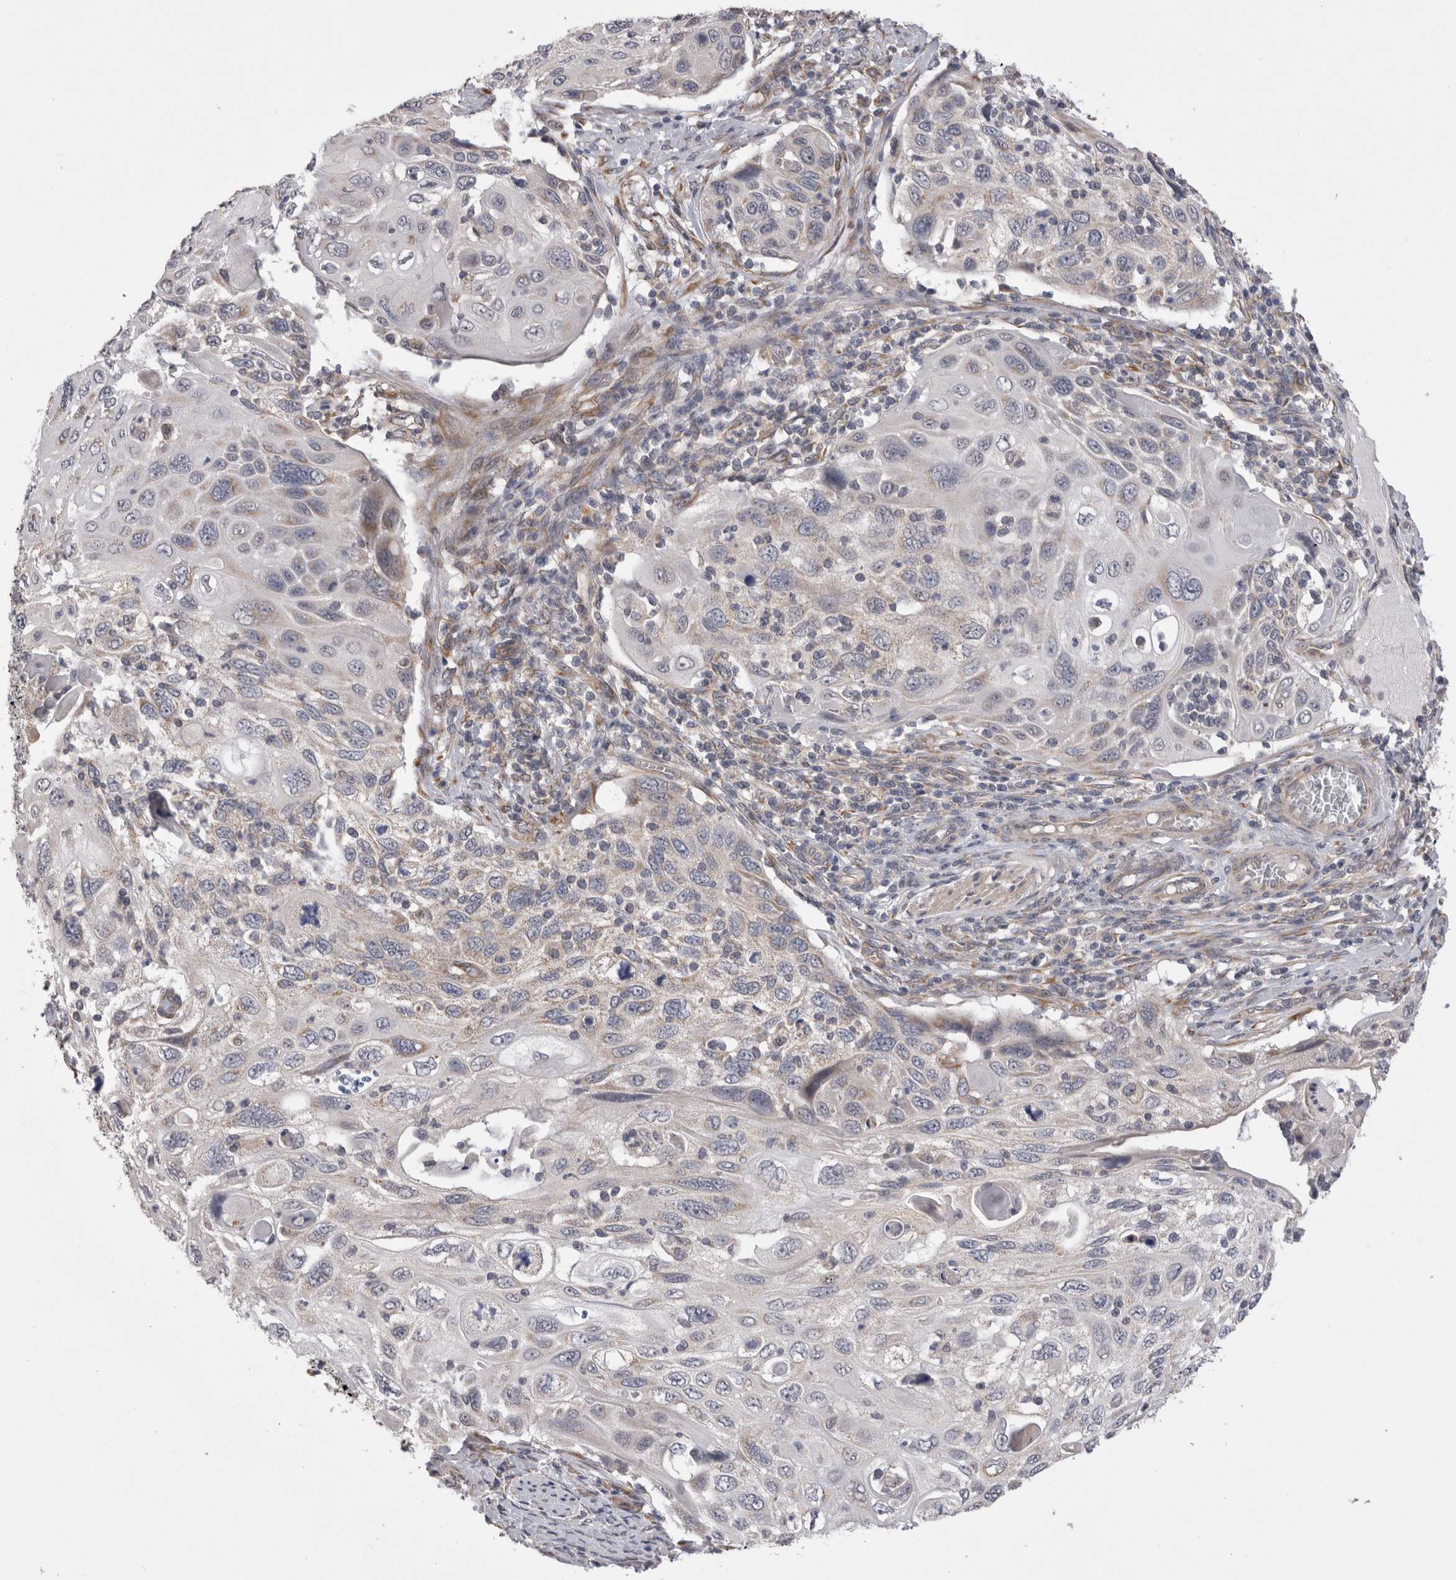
{"staining": {"intensity": "negative", "quantity": "none", "location": "none"}, "tissue": "cervical cancer", "cell_type": "Tumor cells", "image_type": "cancer", "snomed": [{"axis": "morphology", "description": "Squamous cell carcinoma, NOS"}, {"axis": "topography", "description": "Cervix"}], "caption": "Tumor cells show no significant staining in cervical cancer (squamous cell carcinoma).", "gene": "ARHGAP29", "patient": {"sex": "female", "age": 70}}